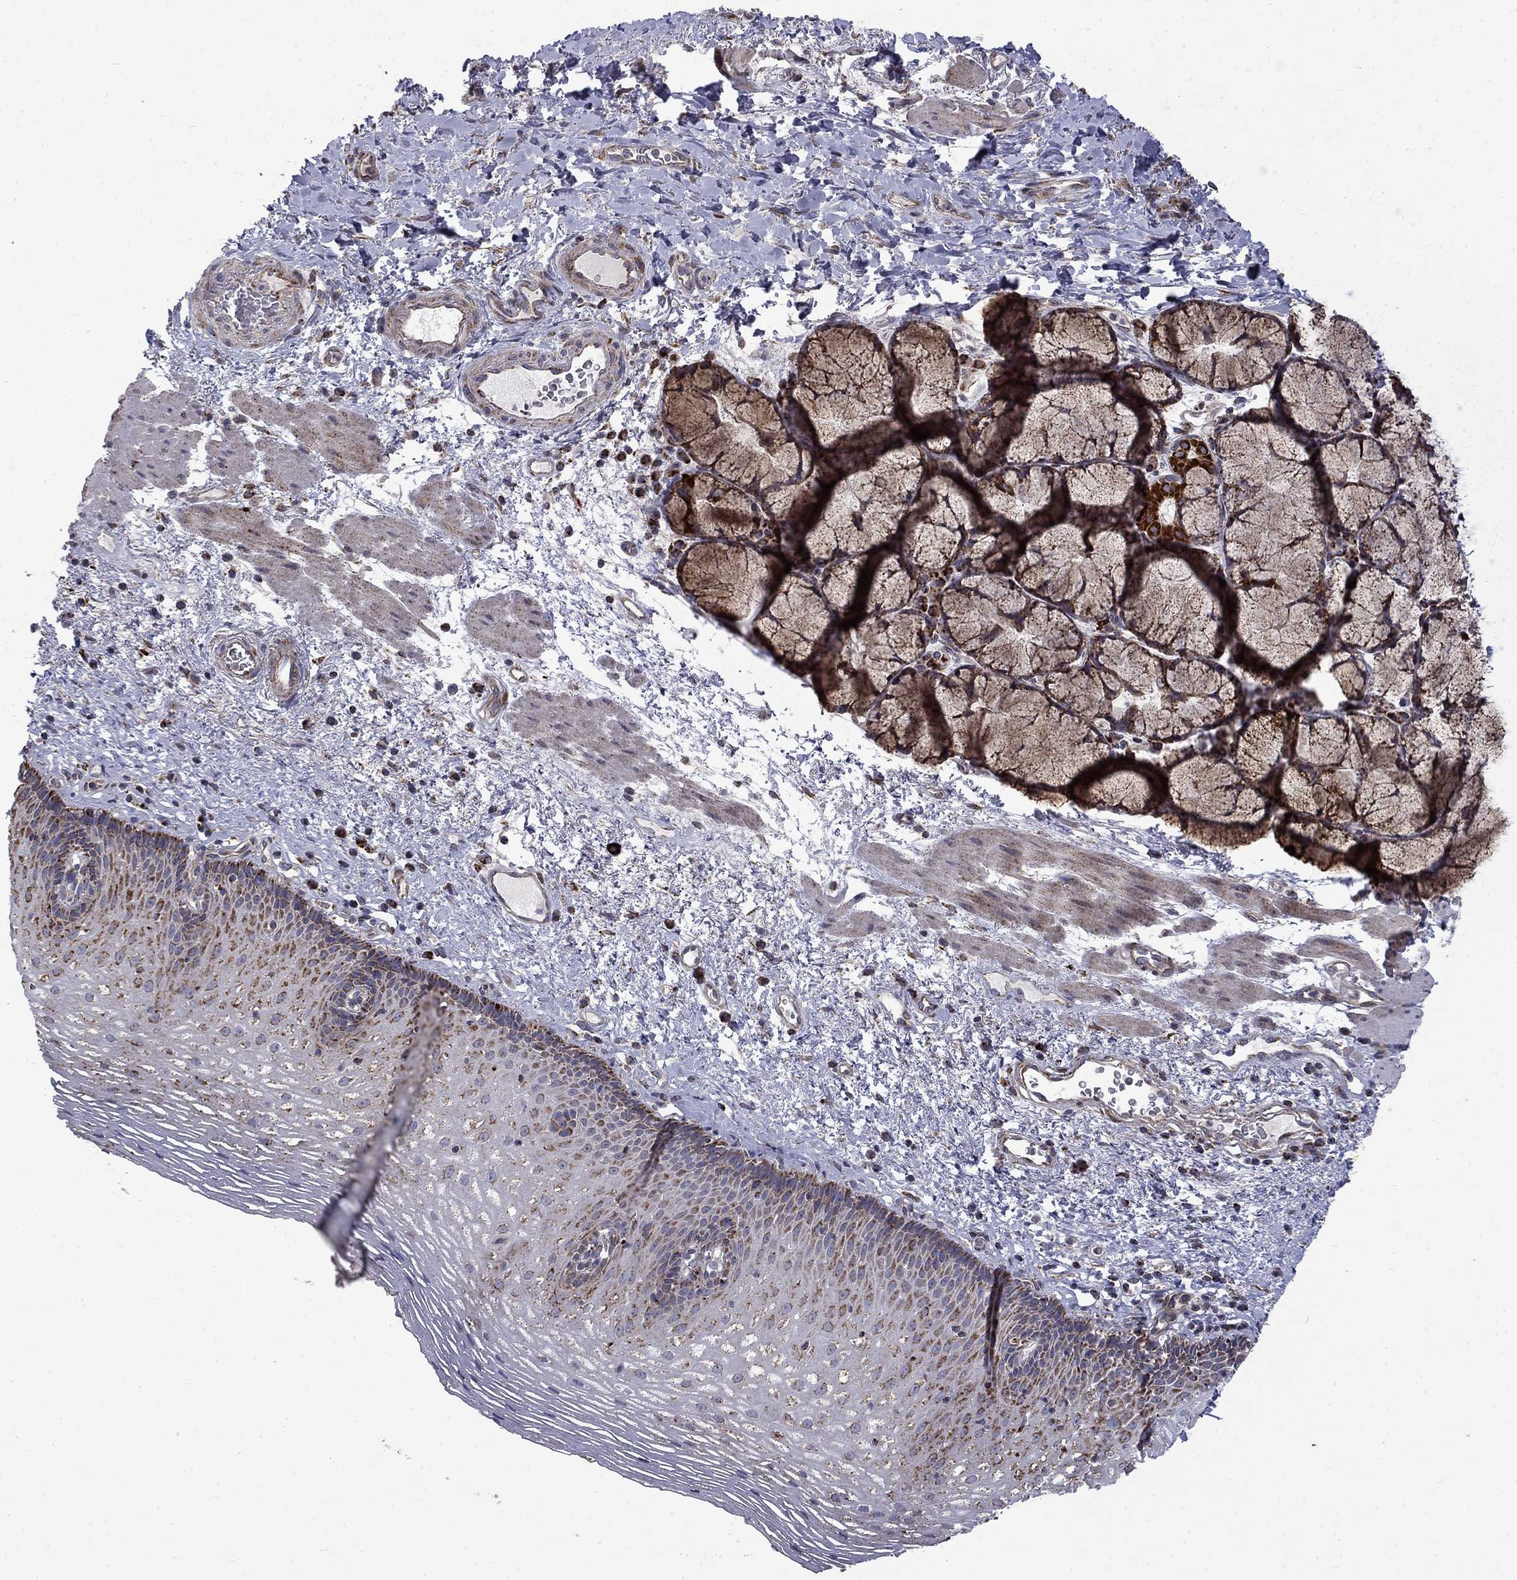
{"staining": {"intensity": "strong", "quantity": "25%-75%", "location": "cytoplasmic/membranous"}, "tissue": "esophagus", "cell_type": "Squamous epithelial cells", "image_type": "normal", "snomed": [{"axis": "morphology", "description": "Normal tissue, NOS"}, {"axis": "topography", "description": "Esophagus"}], "caption": "The immunohistochemical stain highlights strong cytoplasmic/membranous staining in squamous epithelial cells of benign esophagus. (DAB (3,3'-diaminobenzidine) = brown stain, brightfield microscopy at high magnification).", "gene": "PCBP3", "patient": {"sex": "male", "age": 76}}